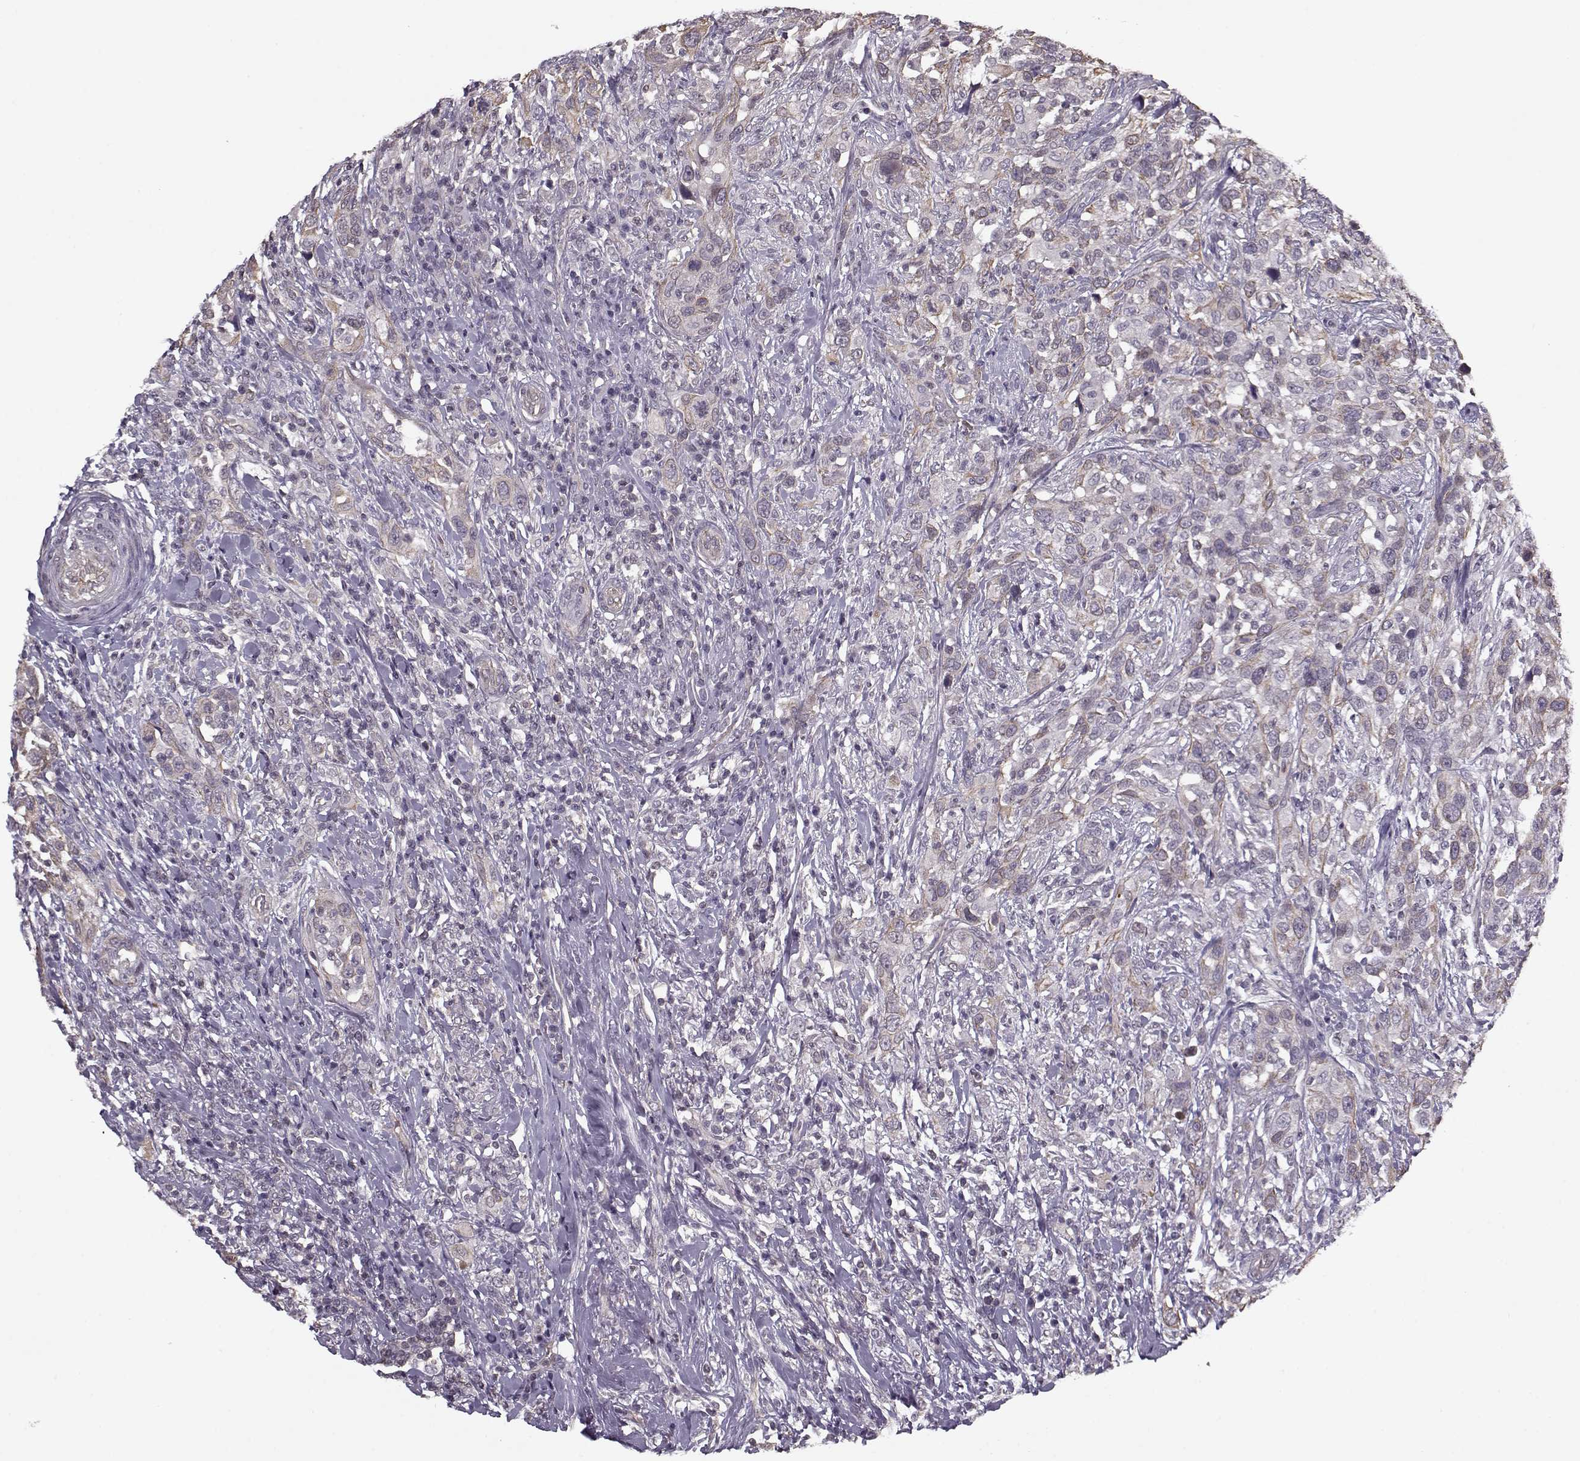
{"staining": {"intensity": "weak", "quantity": ">75%", "location": "cytoplasmic/membranous"}, "tissue": "urothelial cancer", "cell_type": "Tumor cells", "image_type": "cancer", "snomed": [{"axis": "morphology", "description": "Urothelial carcinoma, NOS"}, {"axis": "morphology", "description": "Urothelial carcinoma, High grade"}, {"axis": "topography", "description": "Urinary bladder"}], "caption": "Immunohistochemistry (IHC) (DAB) staining of transitional cell carcinoma exhibits weak cytoplasmic/membranous protein expression in about >75% of tumor cells.", "gene": "KRT9", "patient": {"sex": "female", "age": 64}}